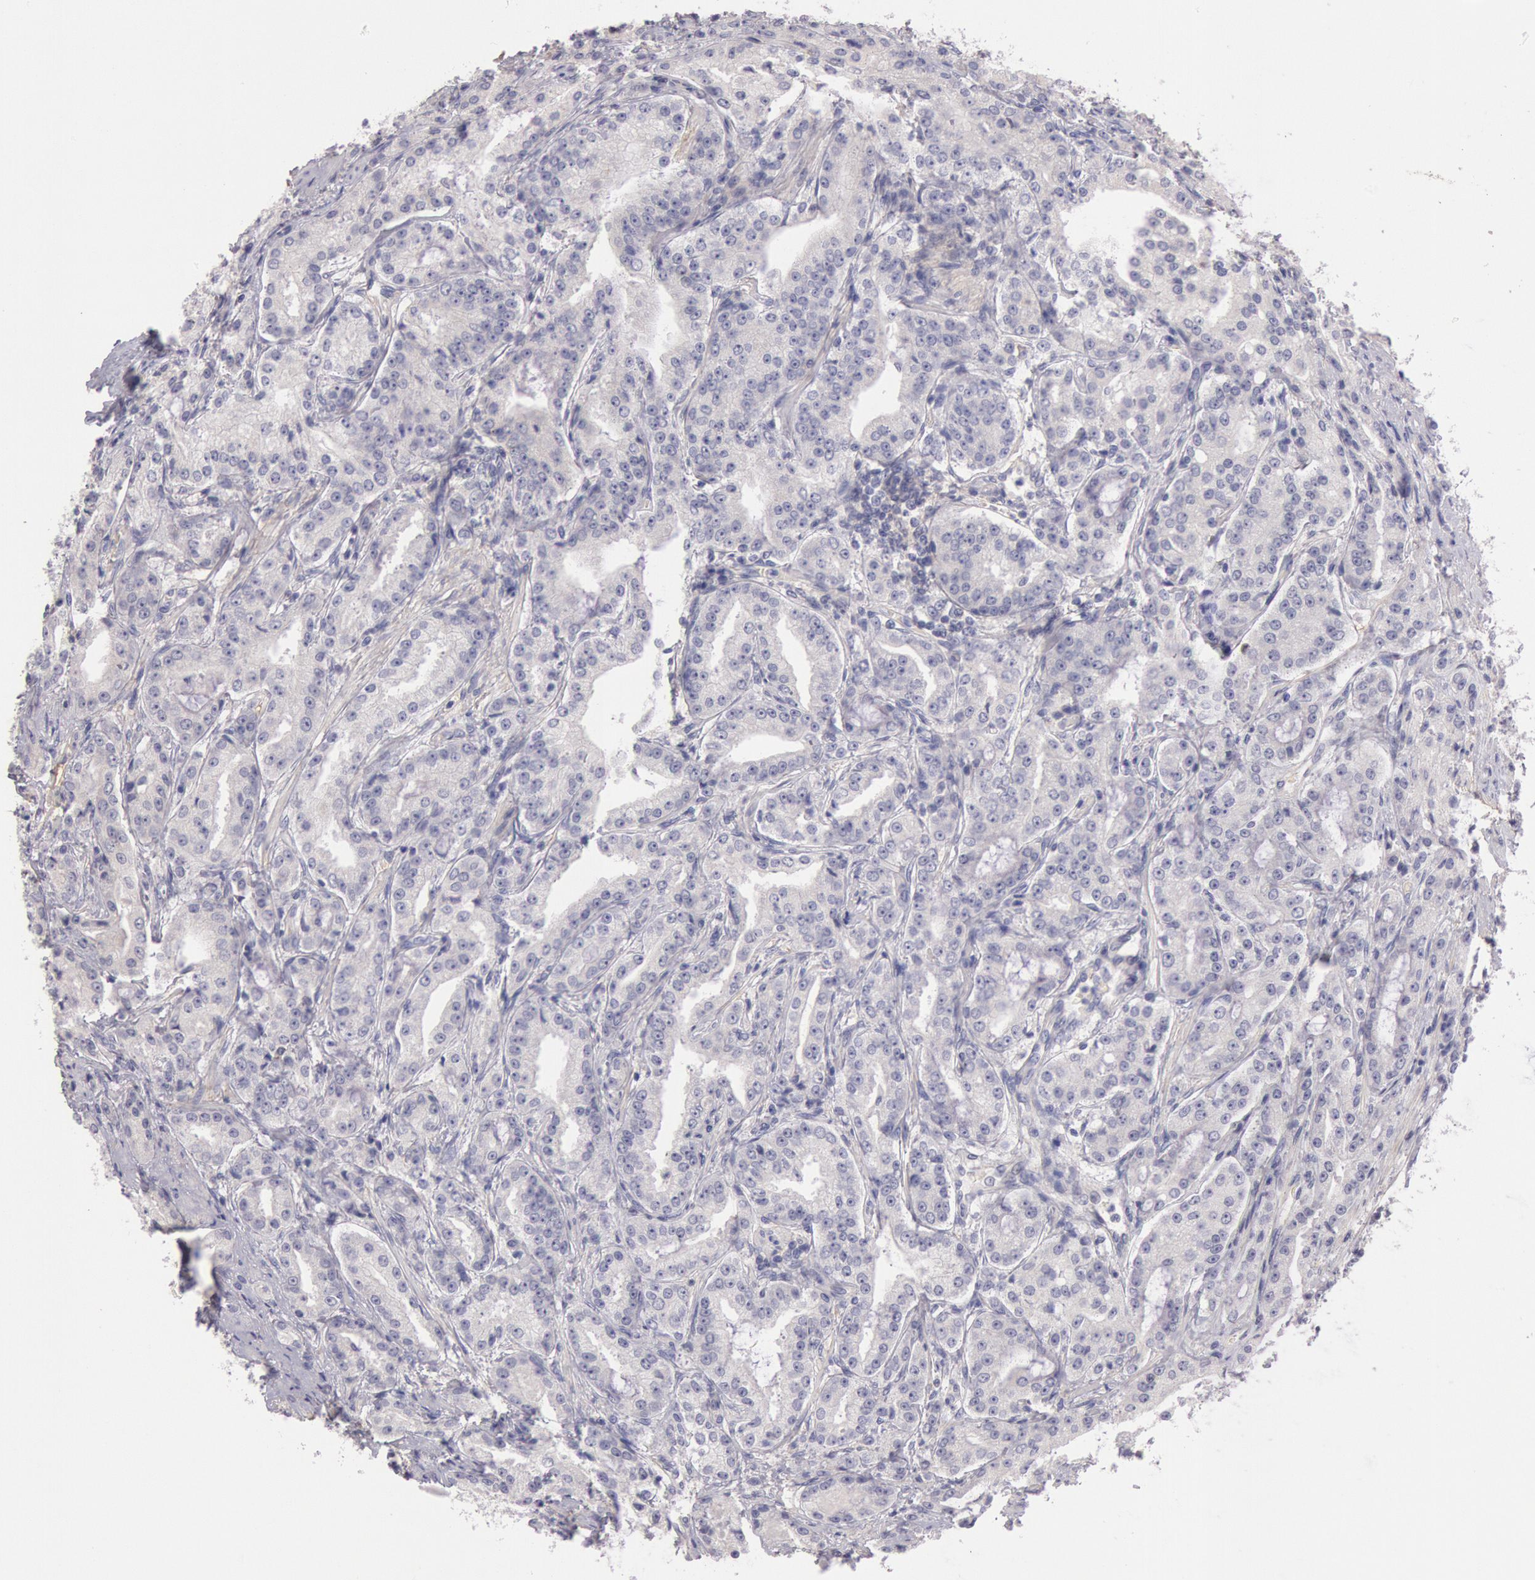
{"staining": {"intensity": "negative", "quantity": "none", "location": "none"}, "tissue": "prostate cancer", "cell_type": "Tumor cells", "image_type": "cancer", "snomed": [{"axis": "morphology", "description": "Adenocarcinoma, Medium grade"}, {"axis": "topography", "description": "Prostate"}], "caption": "Immunohistochemistry (IHC) micrograph of neoplastic tissue: prostate cancer stained with DAB (3,3'-diaminobenzidine) displays no significant protein positivity in tumor cells. The staining is performed using DAB brown chromogen with nuclei counter-stained in using hematoxylin.", "gene": "TRIB2", "patient": {"sex": "male", "age": 72}}